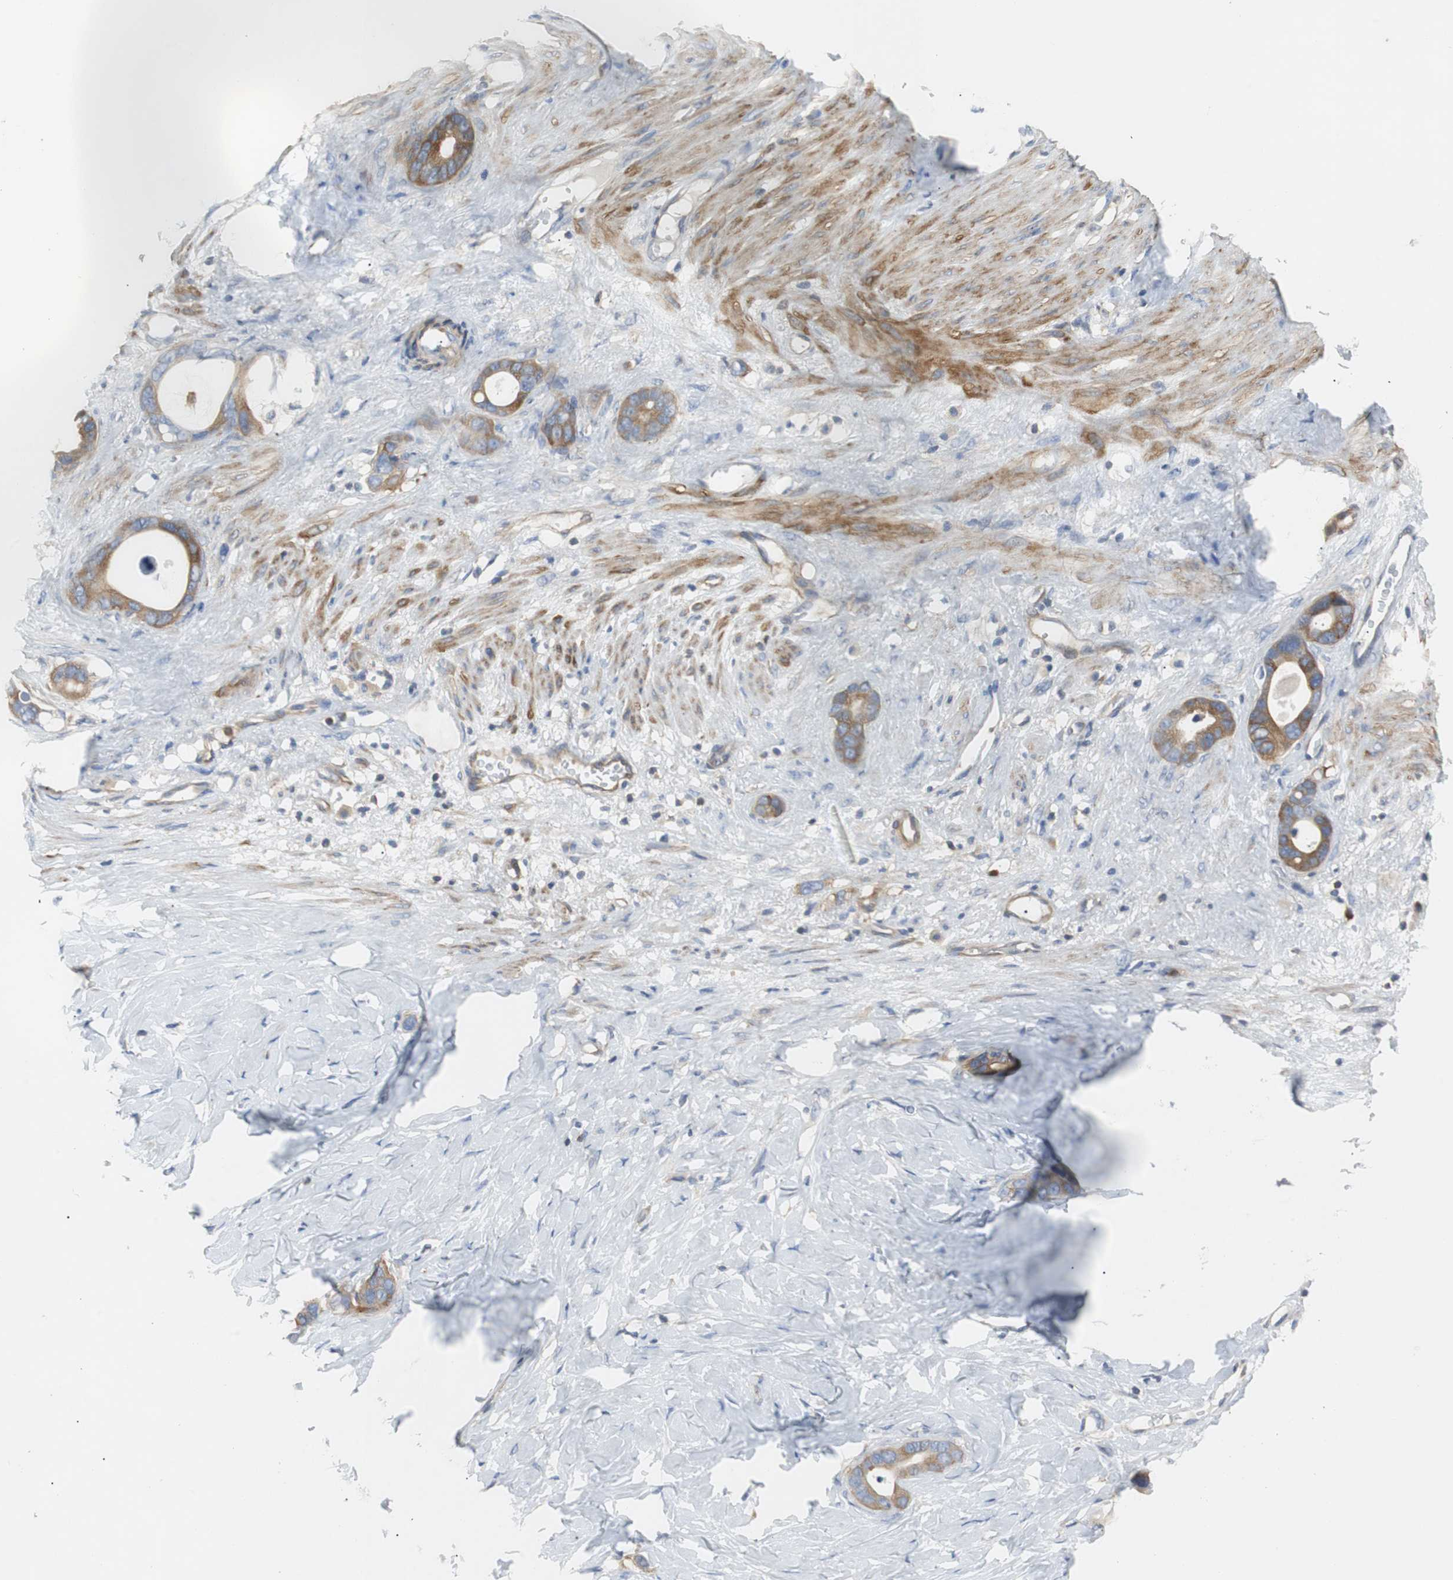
{"staining": {"intensity": "moderate", "quantity": ">75%", "location": "cytoplasmic/membranous"}, "tissue": "stomach cancer", "cell_type": "Tumor cells", "image_type": "cancer", "snomed": [{"axis": "morphology", "description": "Adenocarcinoma, NOS"}, {"axis": "topography", "description": "Stomach"}], "caption": "Protein staining reveals moderate cytoplasmic/membranous expression in about >75% of tumor cells in stomach cancer (adenocarcinoma).", "gene": "GYS1", "patient": {"sex": "female", "age": 75}}